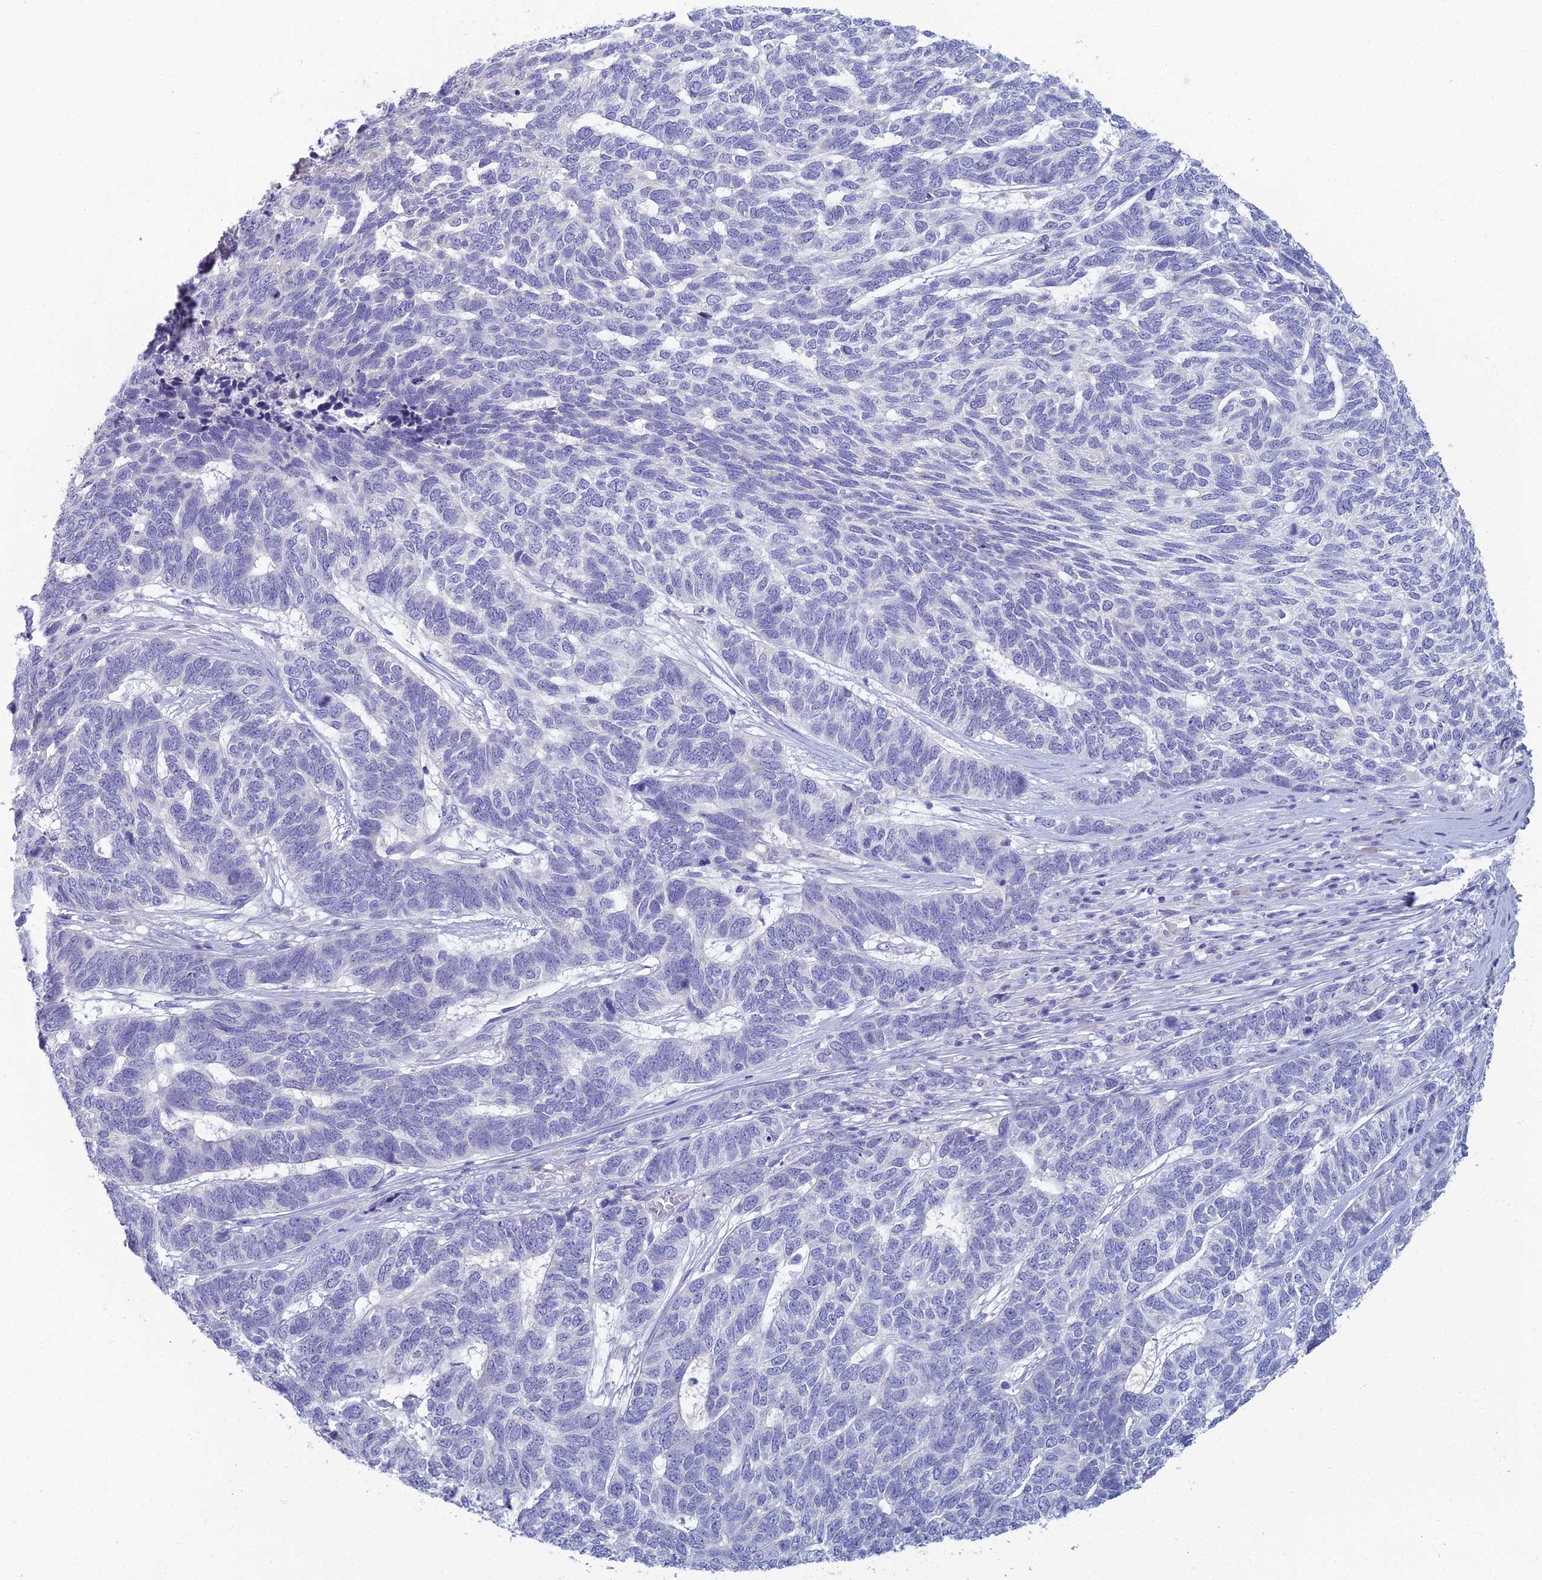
{"staining": {"intensity": "negative", "quantity": "none", "location": "none"}, "tissue": "skin cancer", "cell_type": "Tumor cells", "image_type": "cancer", "snomed": [{"axis": "morphology", "description": "Basal cell carcinoma"}, {"axis": "topography", "description": "Skin"}], "caption": "IHC of human skin basal cell carcinoma reveals no expression in tumor cells.", "gene": "MUC13", "patient": {"sex": "female", "age": 65}}